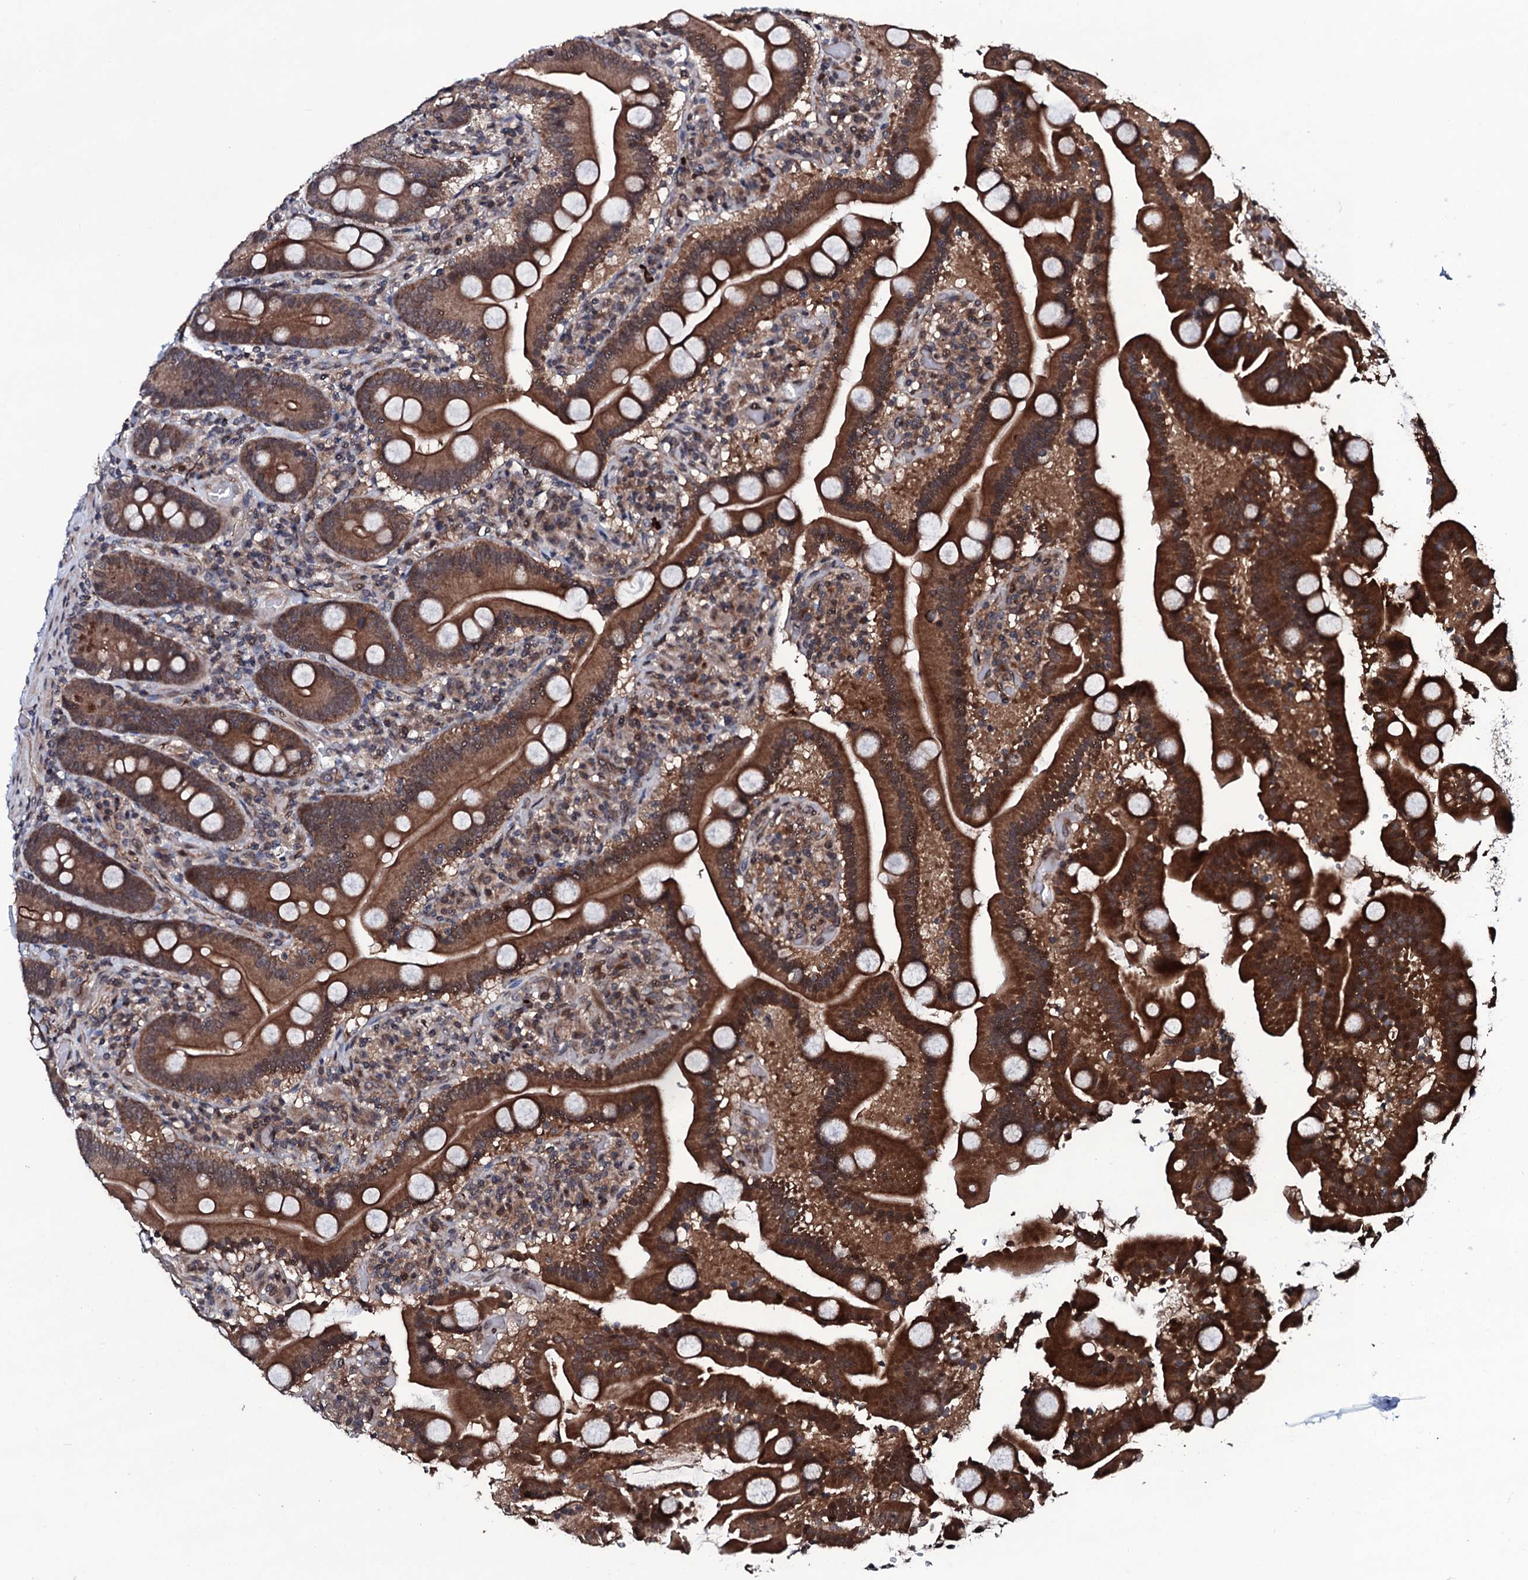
{"staining": {"intensity": "strong", "quantity": ">75%", "location": "cytoplasmic/membranous"}, "tissue": "duodenum", "cell_type": "Glandular cells", "image_type": "normal", "snomed": [{"axis": "morphology", "description": "Normal tissue, NOS"}, {"axis": "topography", "description": "Duodenum"}], "caption": "A brown stain labels strong cytoplasmic/membranous staining of a protein in glandular cells of benign duodenum. The staining was performed using DAB (3,3'-diaminobenzidine), with brown indicating positive protein expression. Nuclei are stained blue with hematoxylin.", "gene": "OGFOD2", "patient": {"sex": "male", "age": 55}}